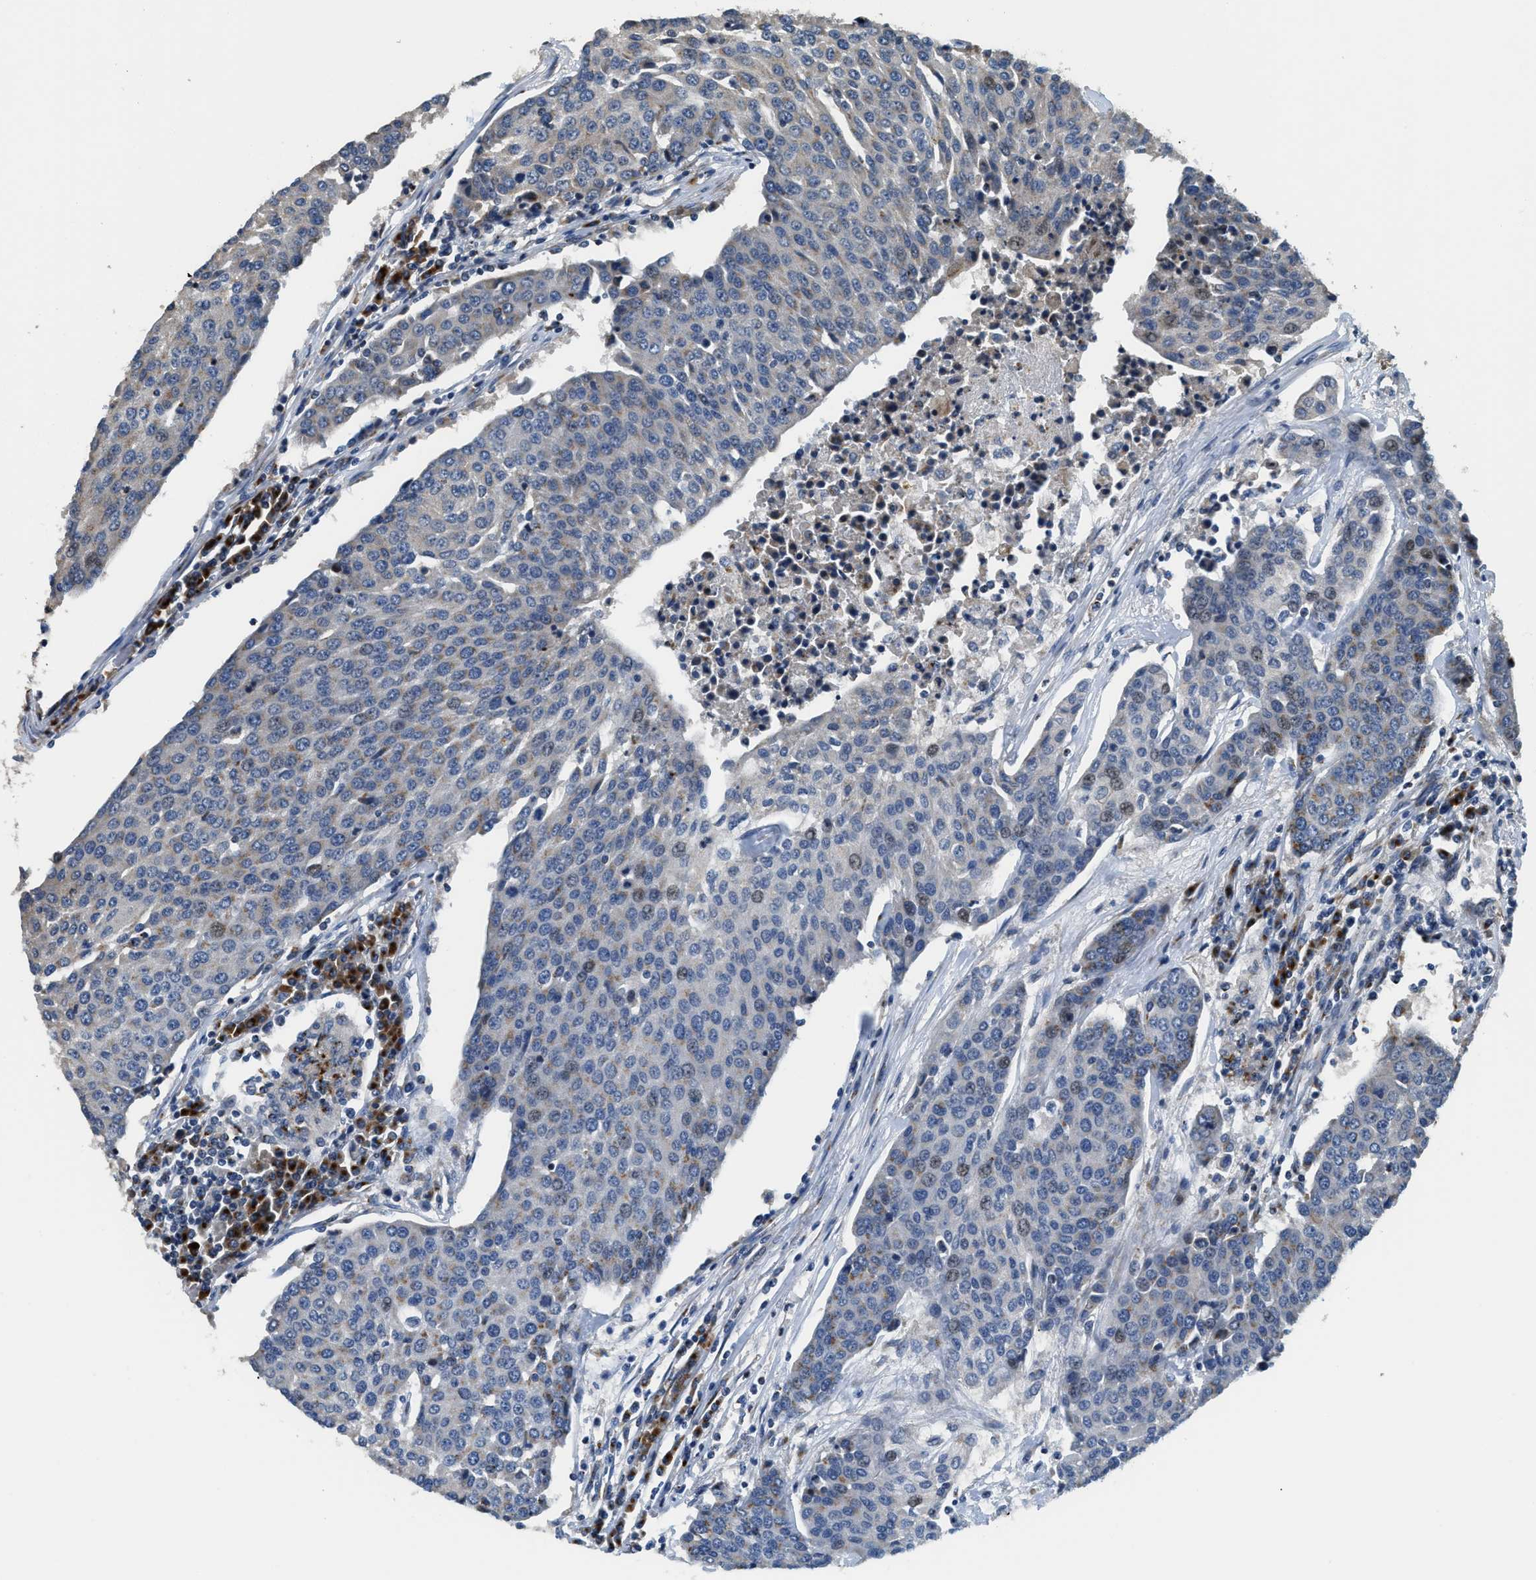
{"staining": {"intensity": "weak", "quantity": "25%-75%", "location": "cytoplasmic/membranous,nuclear"}, "tissue": "urothelial cancer", "cell_type": "Tumor cells", "image_type": "cancer", "snomed": [{"axis": "morphology", "description": "Urothelial carcinoma, High grade"}, {"axis": "topography", "description": "Urinary bladder"}], "caption": "High-grade urothelial carcinoma stained for a protein displays weak cytoplasmic/membranous and nuclear positivity in tumor cells.", "gene": "FUT8", "patient": {"sex": "female", "age": 85}}